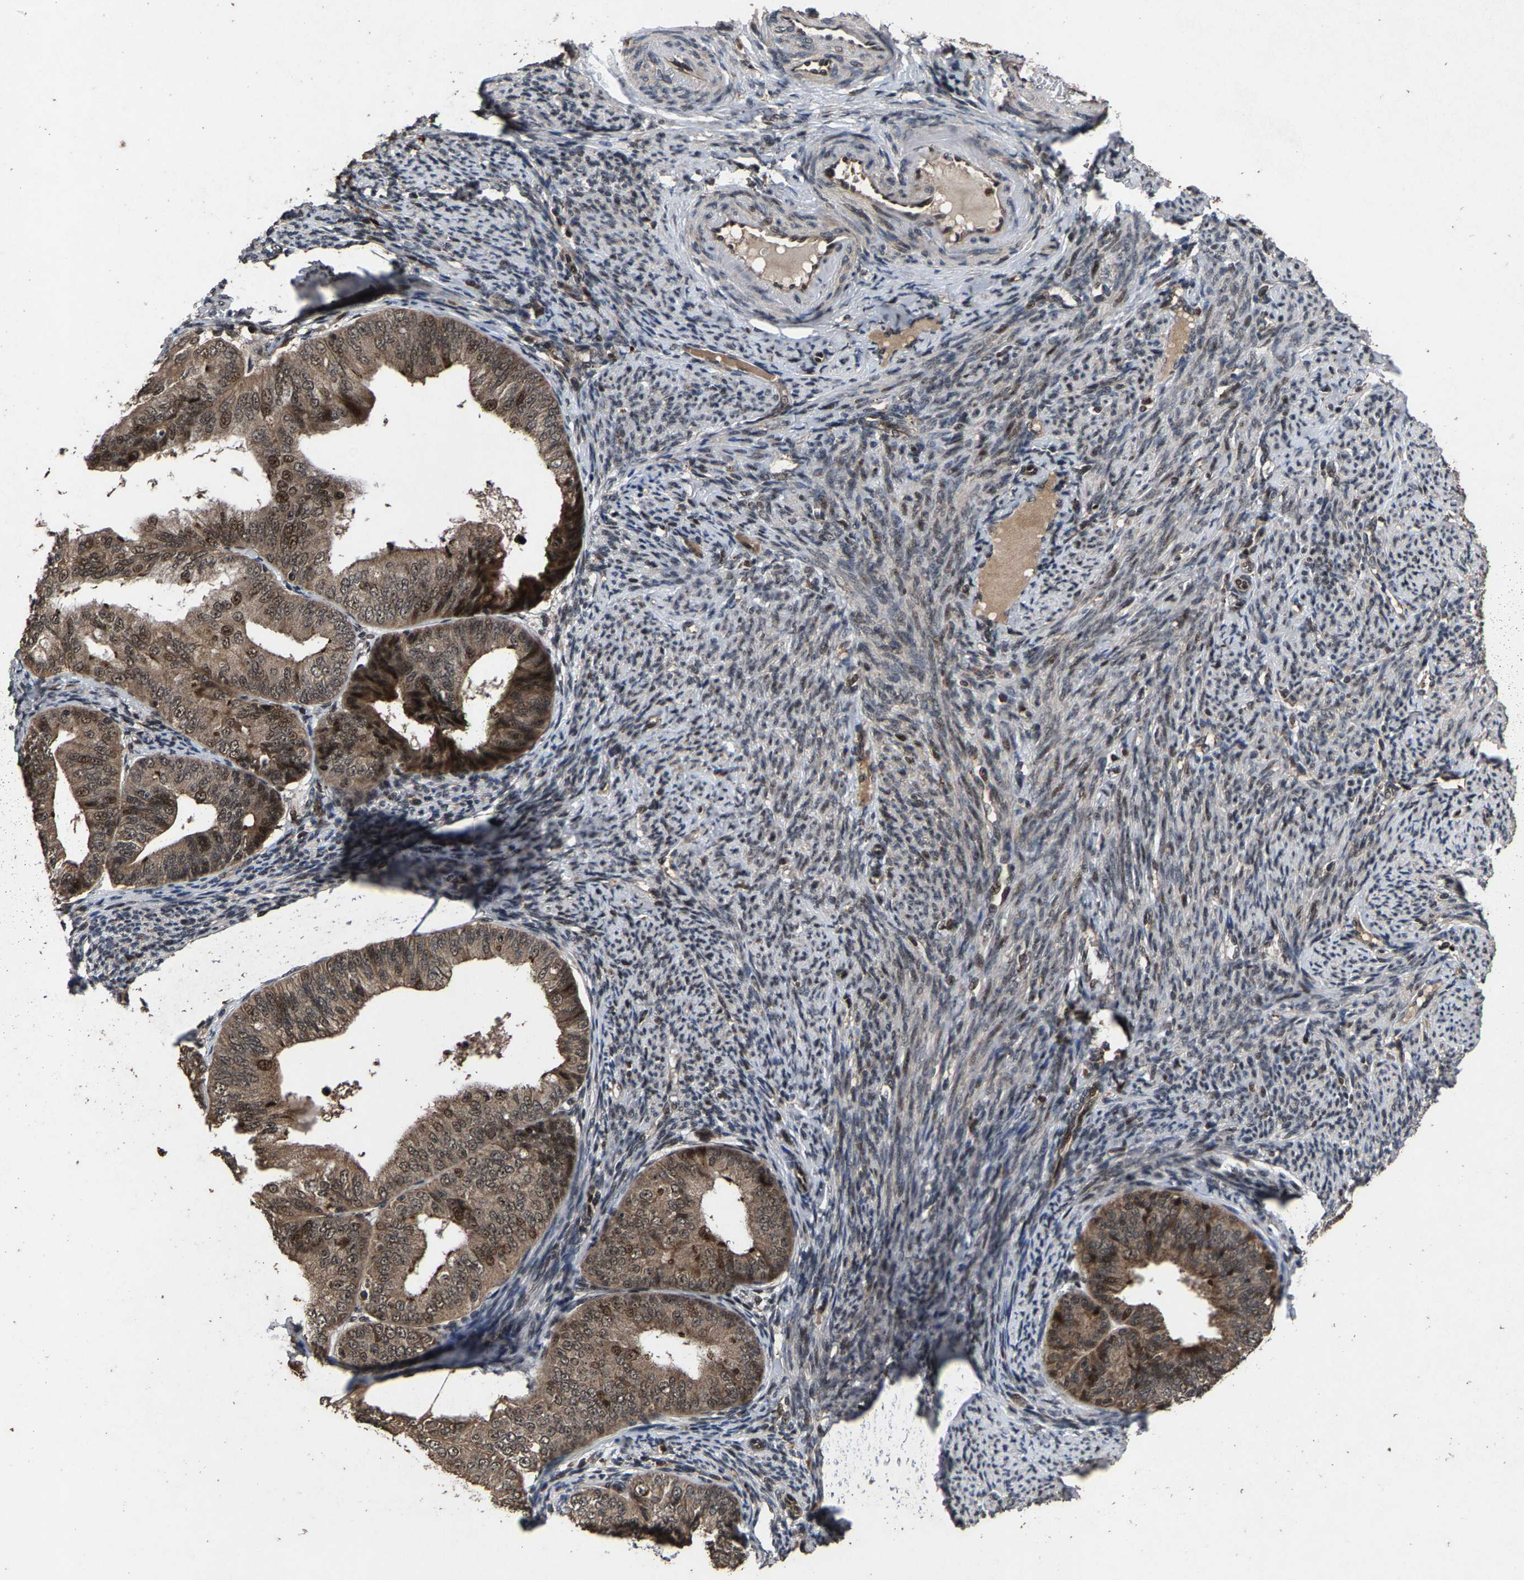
{"staining": {"intensity": "moderate", "quantity": ">75%", "location": "cytoplasmic/membranous,nuclear"}, "tissue": "endometrial cancer", "cell_type": "Tumor cells", "image_type": "cancer", "snomed": [{"axis": "morphology", "description": "Adenocarcinoma, NOS"}, {"axis": "topography", "description": "Endometrium"}], "caption": "Protein staining shows moderate cytoplasmic/membranous and nuclear positivity in about >75% of tumor cells in adenocarcinoma (endometrial).", "gene": "HAUS6", "patient": {"sex": "female", "age": 63}}